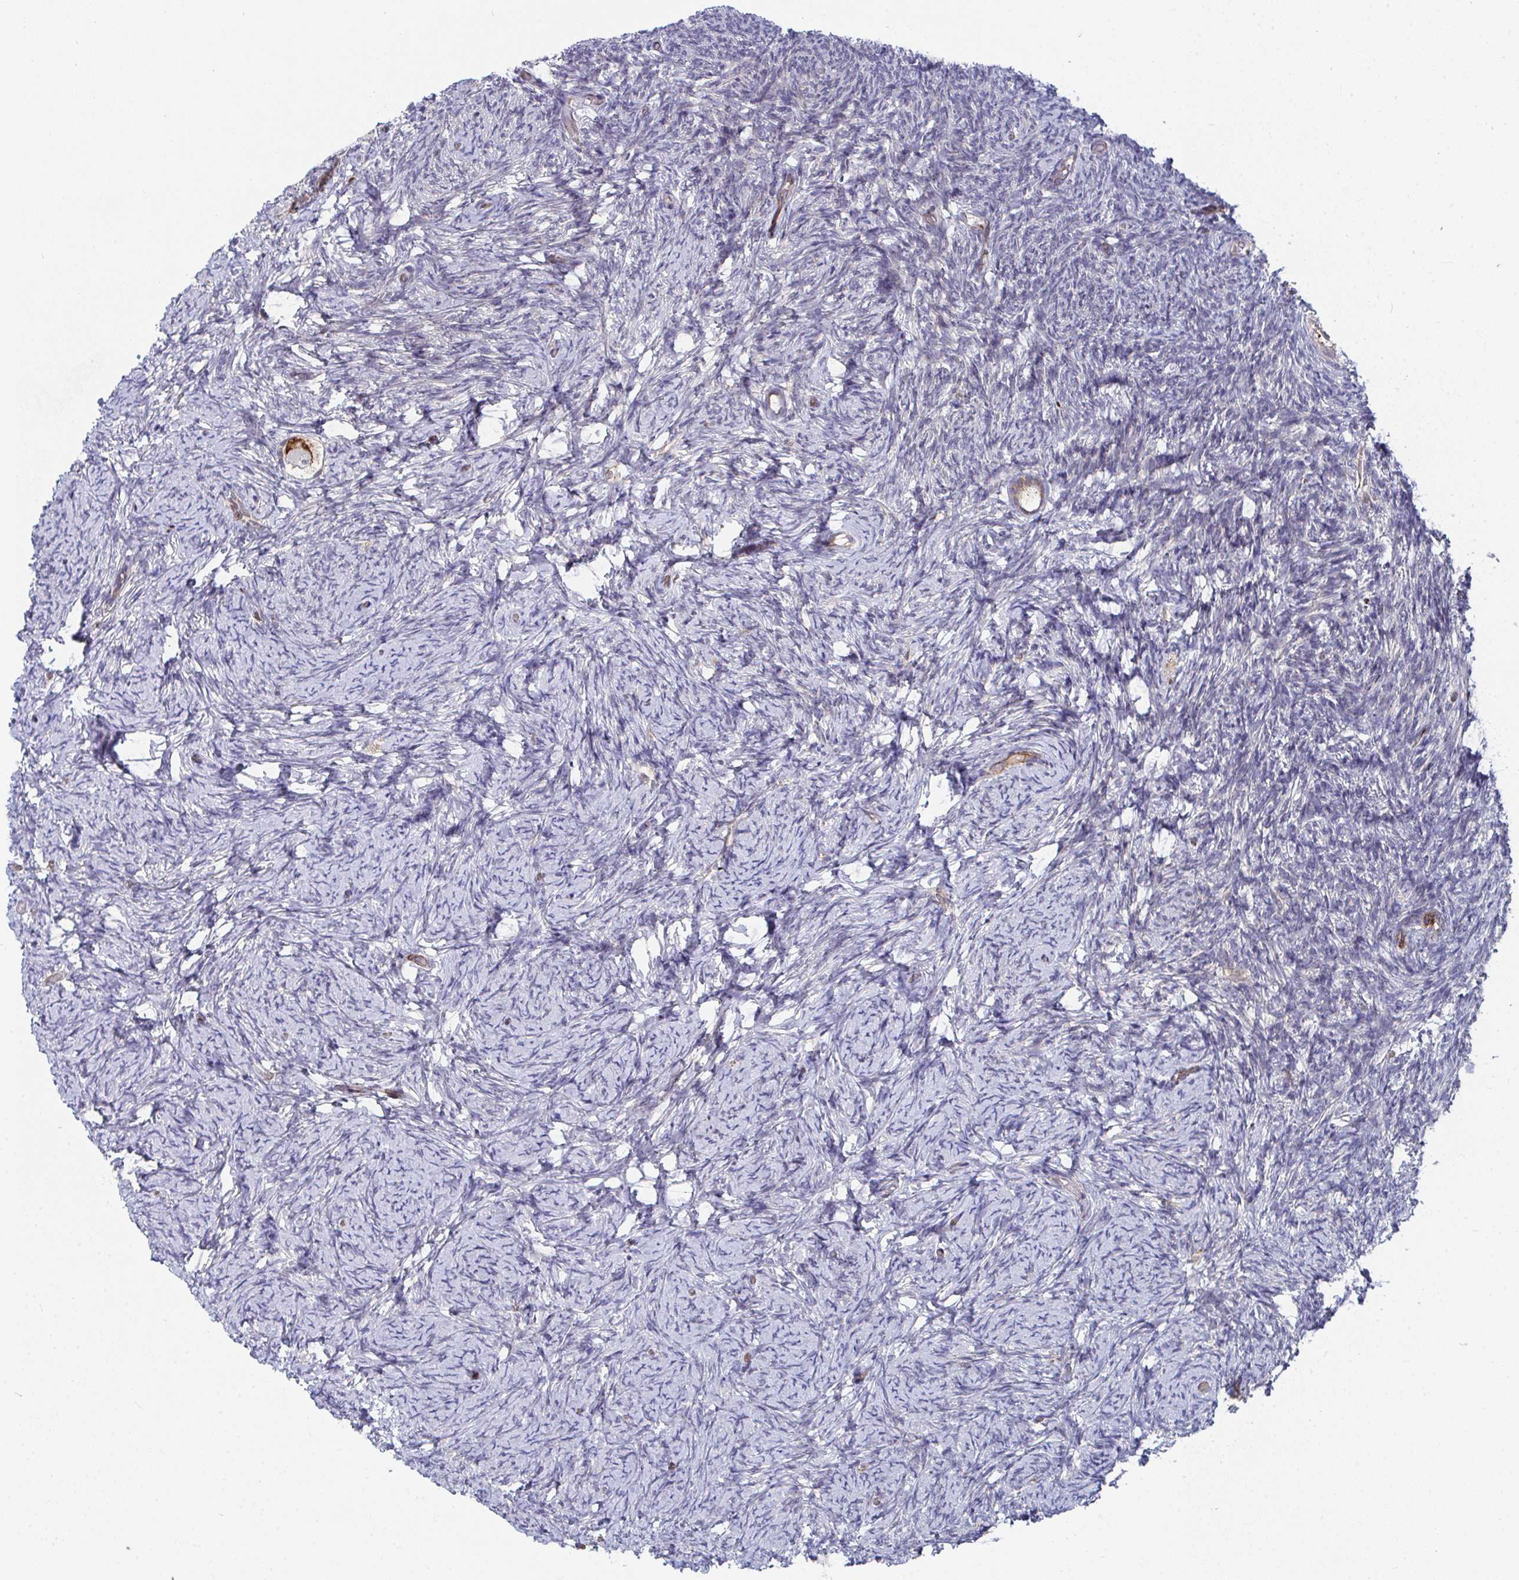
{"staining": {"intensity": "moderate", "quantity": ">75%", "location": "cytoplasmic/membranous"}, "tissue": "ovary", "cell_type": "Follicle cells", "image_type": "normal", "snomed": [{"axis": "morphology", "description": "Normal tissue, NOS"}, {"axis": "topography", "description": "Ovary"}], "caption": "Follicle cells reveal moderate cytoplasmic/membranous expression in about >75% of cells in benign ovary.", "gene": "EIF1AD", "patient": {"sex": "female", "age": 34}}